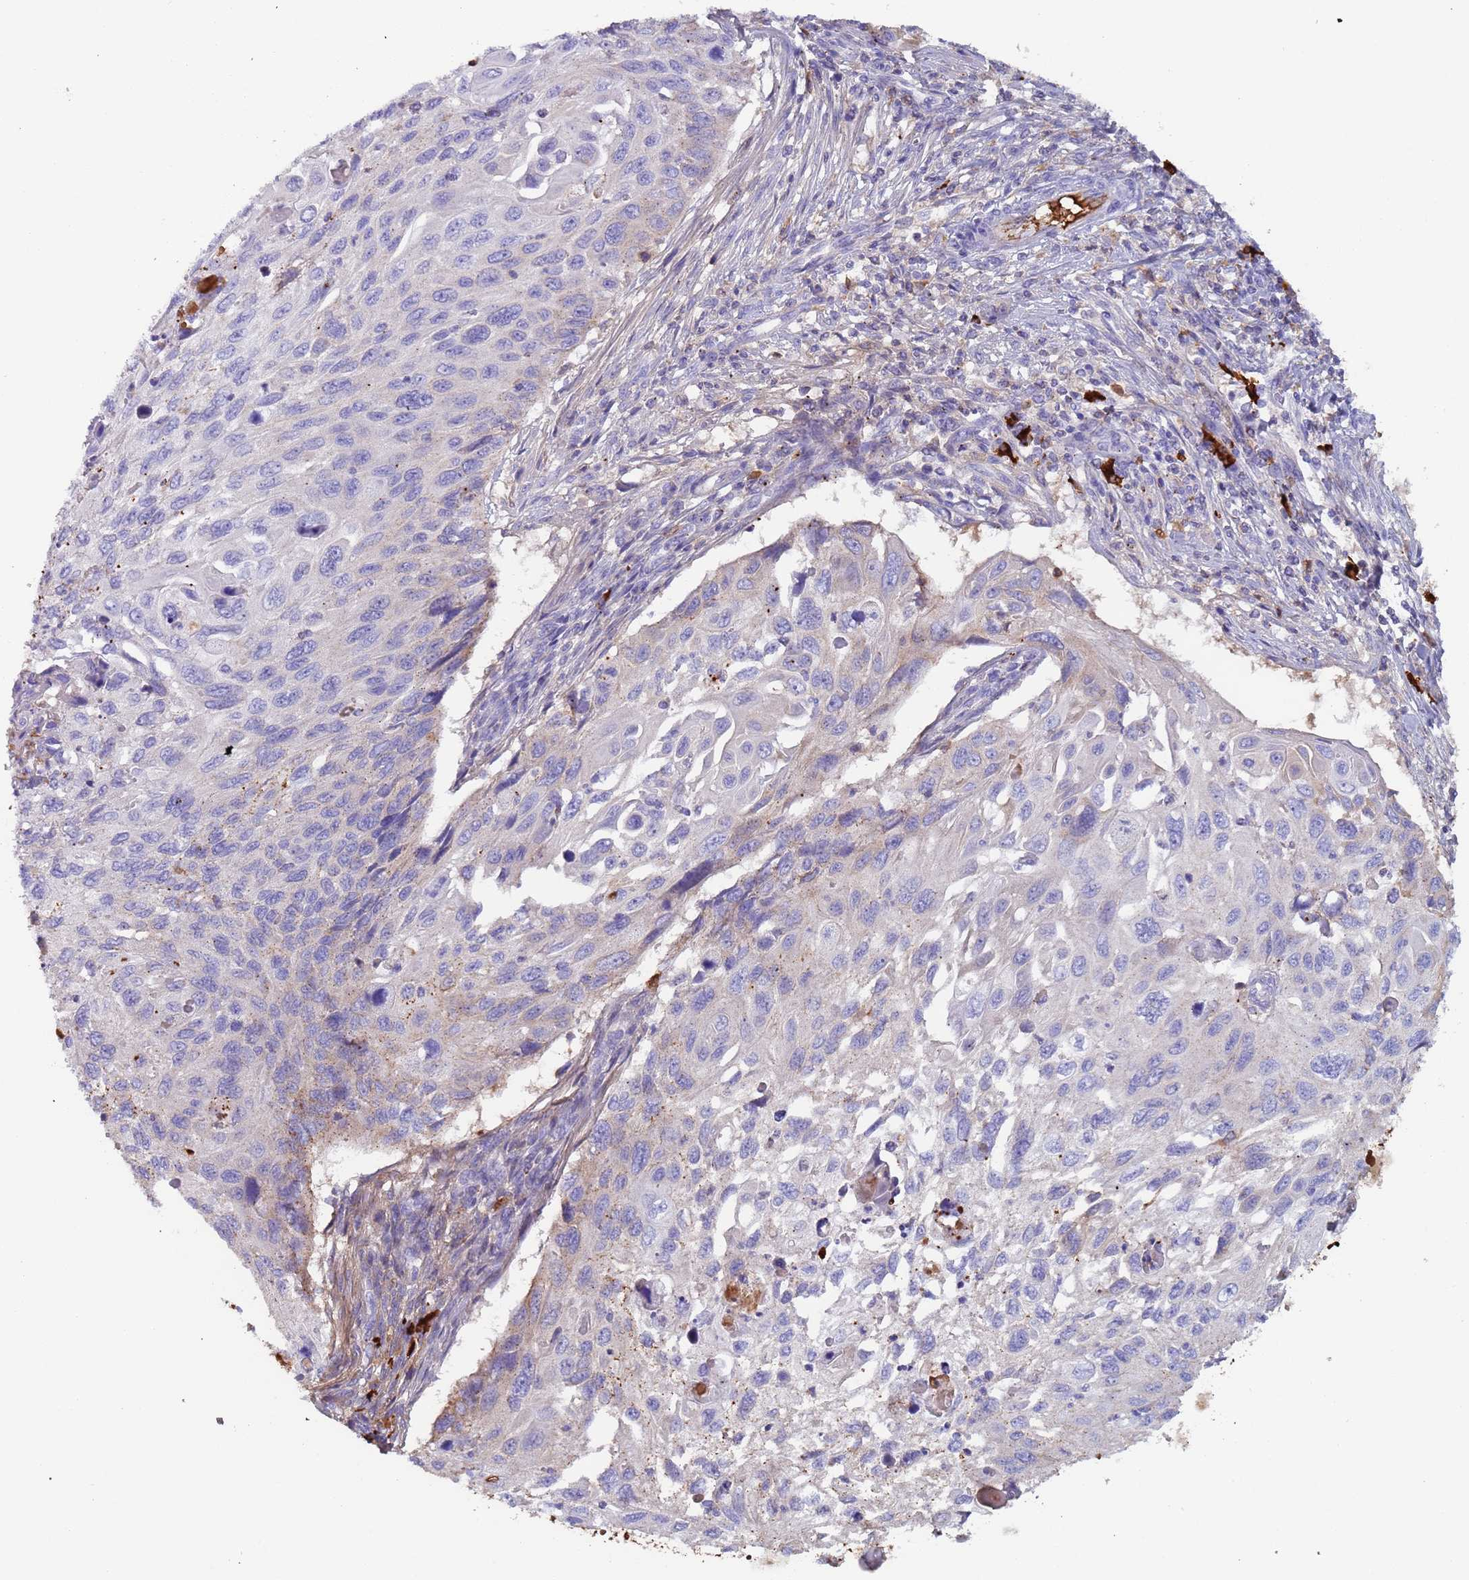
{"staining": {"intensity": "negative", "quantity": "none", "location": "none"}, "tissue": "cervical cancer", "cell_type": "Tumor cells", "image_type": "cancer", "snomed": [{"axis": "morphology", "description": "Squamous cell carcinoma, NOS"}, {"axis": "topography", "description": "Cervix"}], "caption": "Protein analysis of cervical cancer (squamous cell carcinoma) reveals no significant staining in tumor cells. (Stains: DAB (3,3'-diaminobenzidine) immunohistochemistry with hematoxylin counter stain, Microscopy: brightfield microscopy at high magnification).", "gene": "CYSLTR2", "patient": {"sex": "female", "age": 70}}